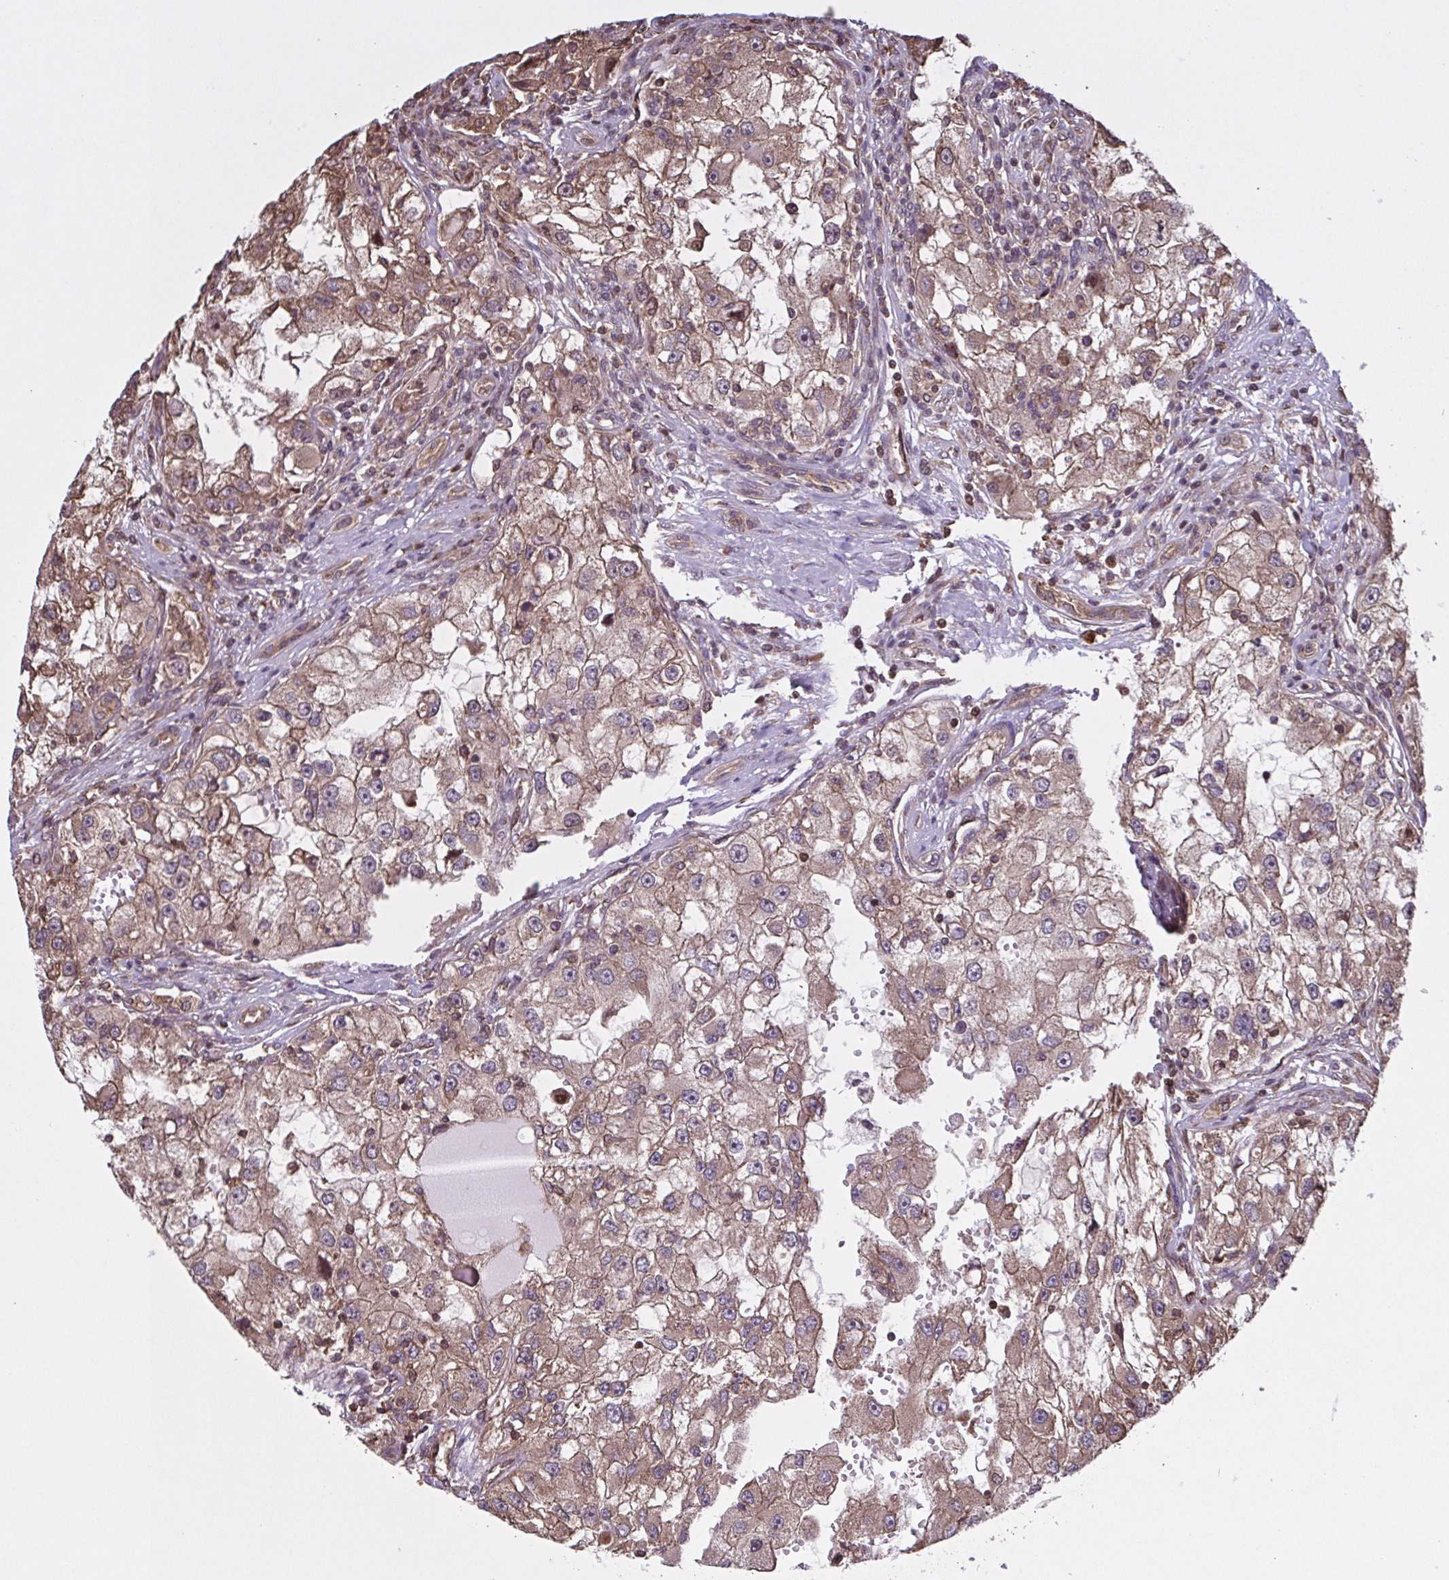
{"staining": {"intensity": "weak", "quantity": ">75%", "location": "cytoplasmic/membranous"}, "tissue": "renal cancer", "cell_type": "Tumor cells", "image_type": "cancer", "snomed": [{"axis": "morphology", "description": "Adenocarcinoma, NOS"}, {"axis": "topography", "description": "Kidney"}], "caption": "Weak cytoplasmic/membranous staining is seen in about >75% of tumor cells in adenocarcinoma (renal).", "gene": "SEC63", "patient": {"sex": "male", "age": 63}}